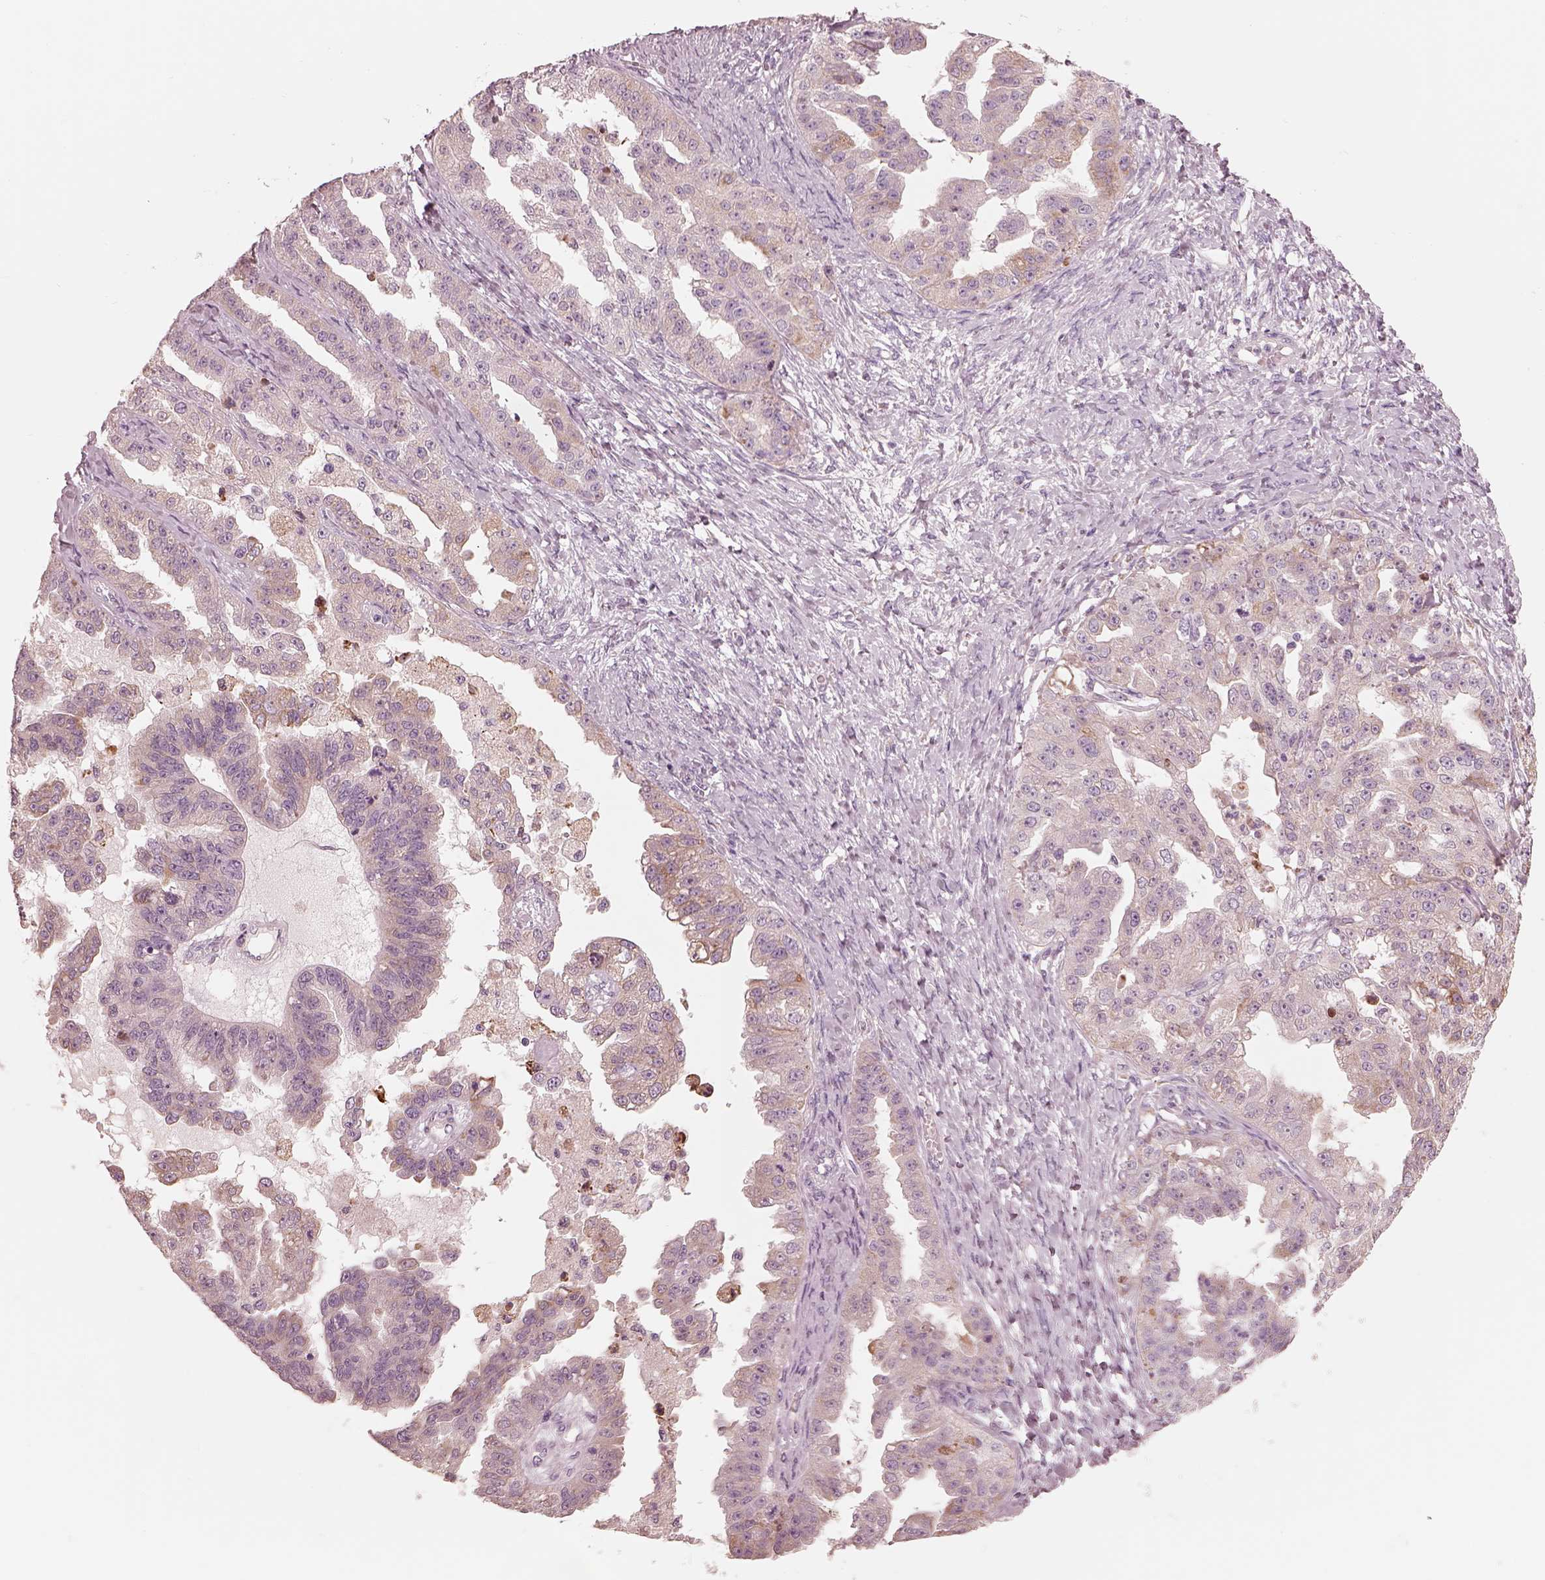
{"staining": {"intensity": "weak", "quantity": "<25%", "location": "cytoplasmic/membranous"}, "tissue": "ovarian cancer", "cell_type": "Tumor cells", "image_type": "cancer", "snomed": [{"axis": "morphology", "description": "Cystadenocarcinoma, serous, NOS"}, {"axis": "topography", "description": "Ovary"}], "caption": "DAB (3,3'-diaminobenzidine) immunohistochemical staining of ovarian cancer exhibits no significant expression in tumor cells.", "gene": "CADM2", "patient": {"sex": "female", "age": 58}}